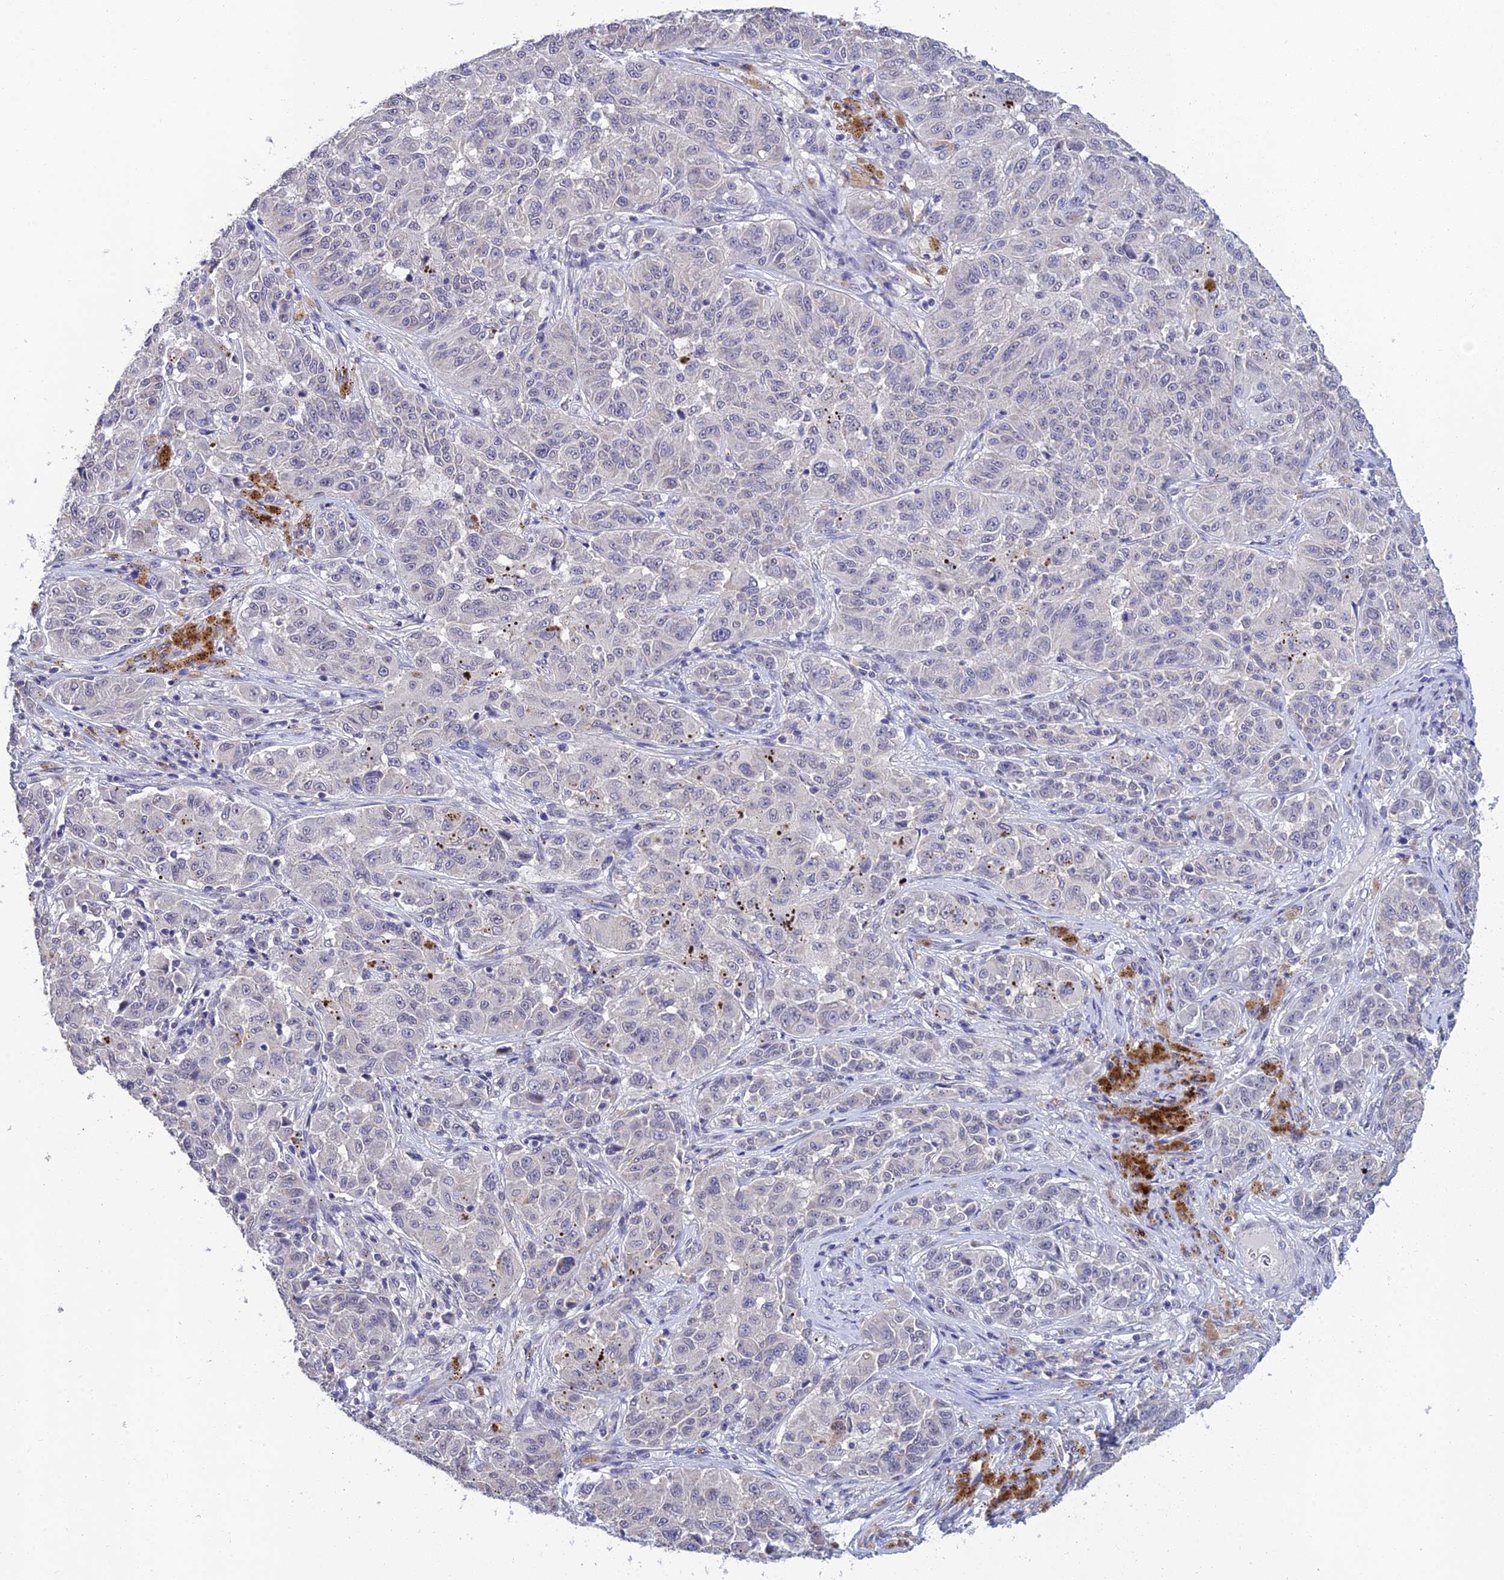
{"staining": {"intensity": "negative", "quantity": "none", "location": "none"}, "tissue": "melanoma", "cell_type": "Tumor cells", "image_type": "cancer", "snomed": [{"axis": "morphology", "description": "Malignant melanoma, NOS"}, {"axis": "topography", "description": "Skin"}], "caption": "High power microscopy micrograph of an IHC image of malignant melanoma, revealing no significant expression in tumor cells.", "gene": "HOXB1", "patient": {"sex": "male", "age": 53}}